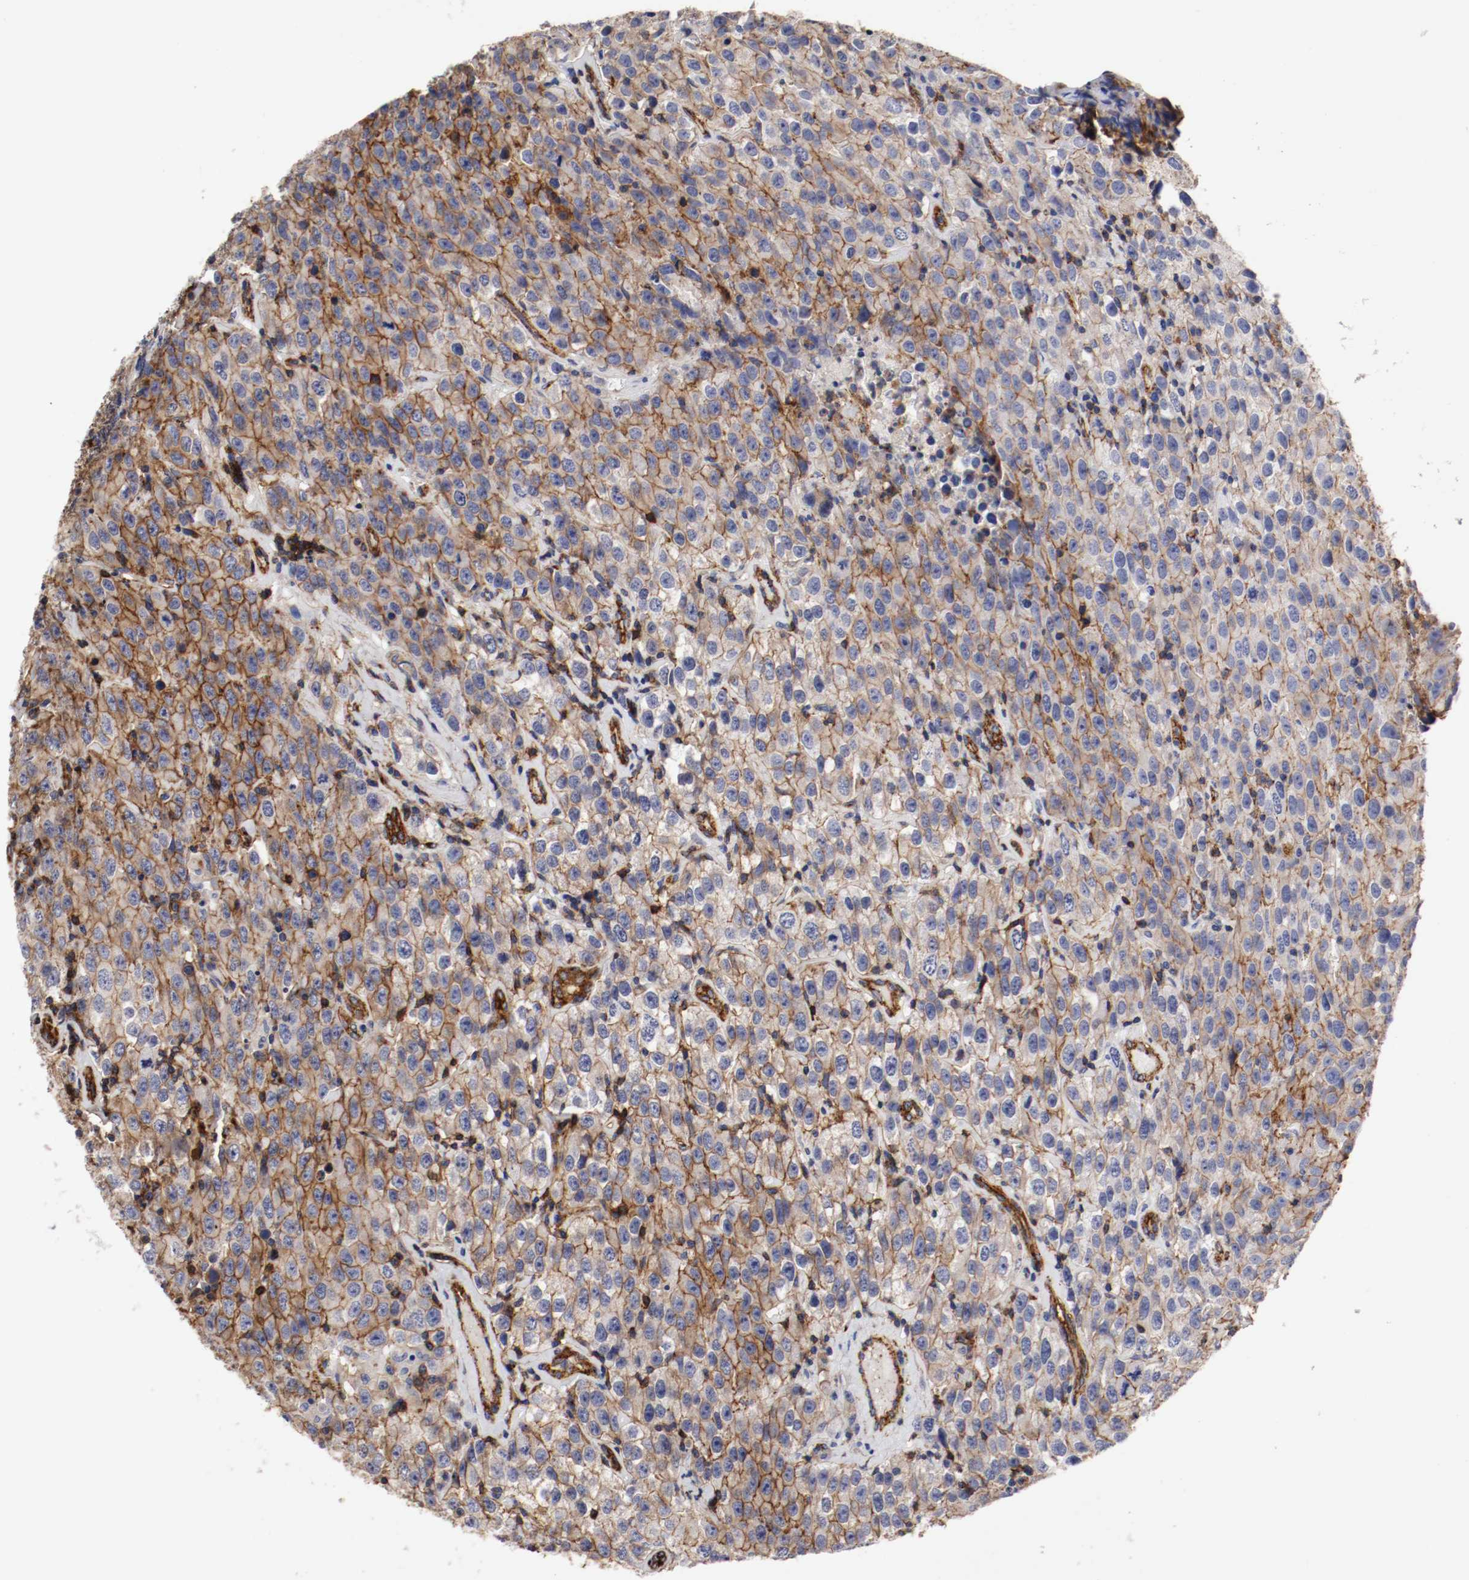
{"staining": {"intensity": "strong", "quantity": ">75%", "location": "cytoplasmic/membranous"}, "tissue": "testis cancer", "cell_type": "Tumor cells", "image_type": "cancer", "snomed": [{"axis": "morphology", "description": "Seminoma, NOS"}, {"axis": "topography", "description": "Testis"}], "caption": "Immunohistochemical staining of human testis cancer (seminoma) displays high levels of strong cytoplasmic/membranous staining in about >75% of tumor cells. (DAB (3,3'-diaminobenzidine) = brown stain, brightfield microscopy at high magnification).", "gene": "IFITM1", "patient": {"sex": "male", "age": 52}}